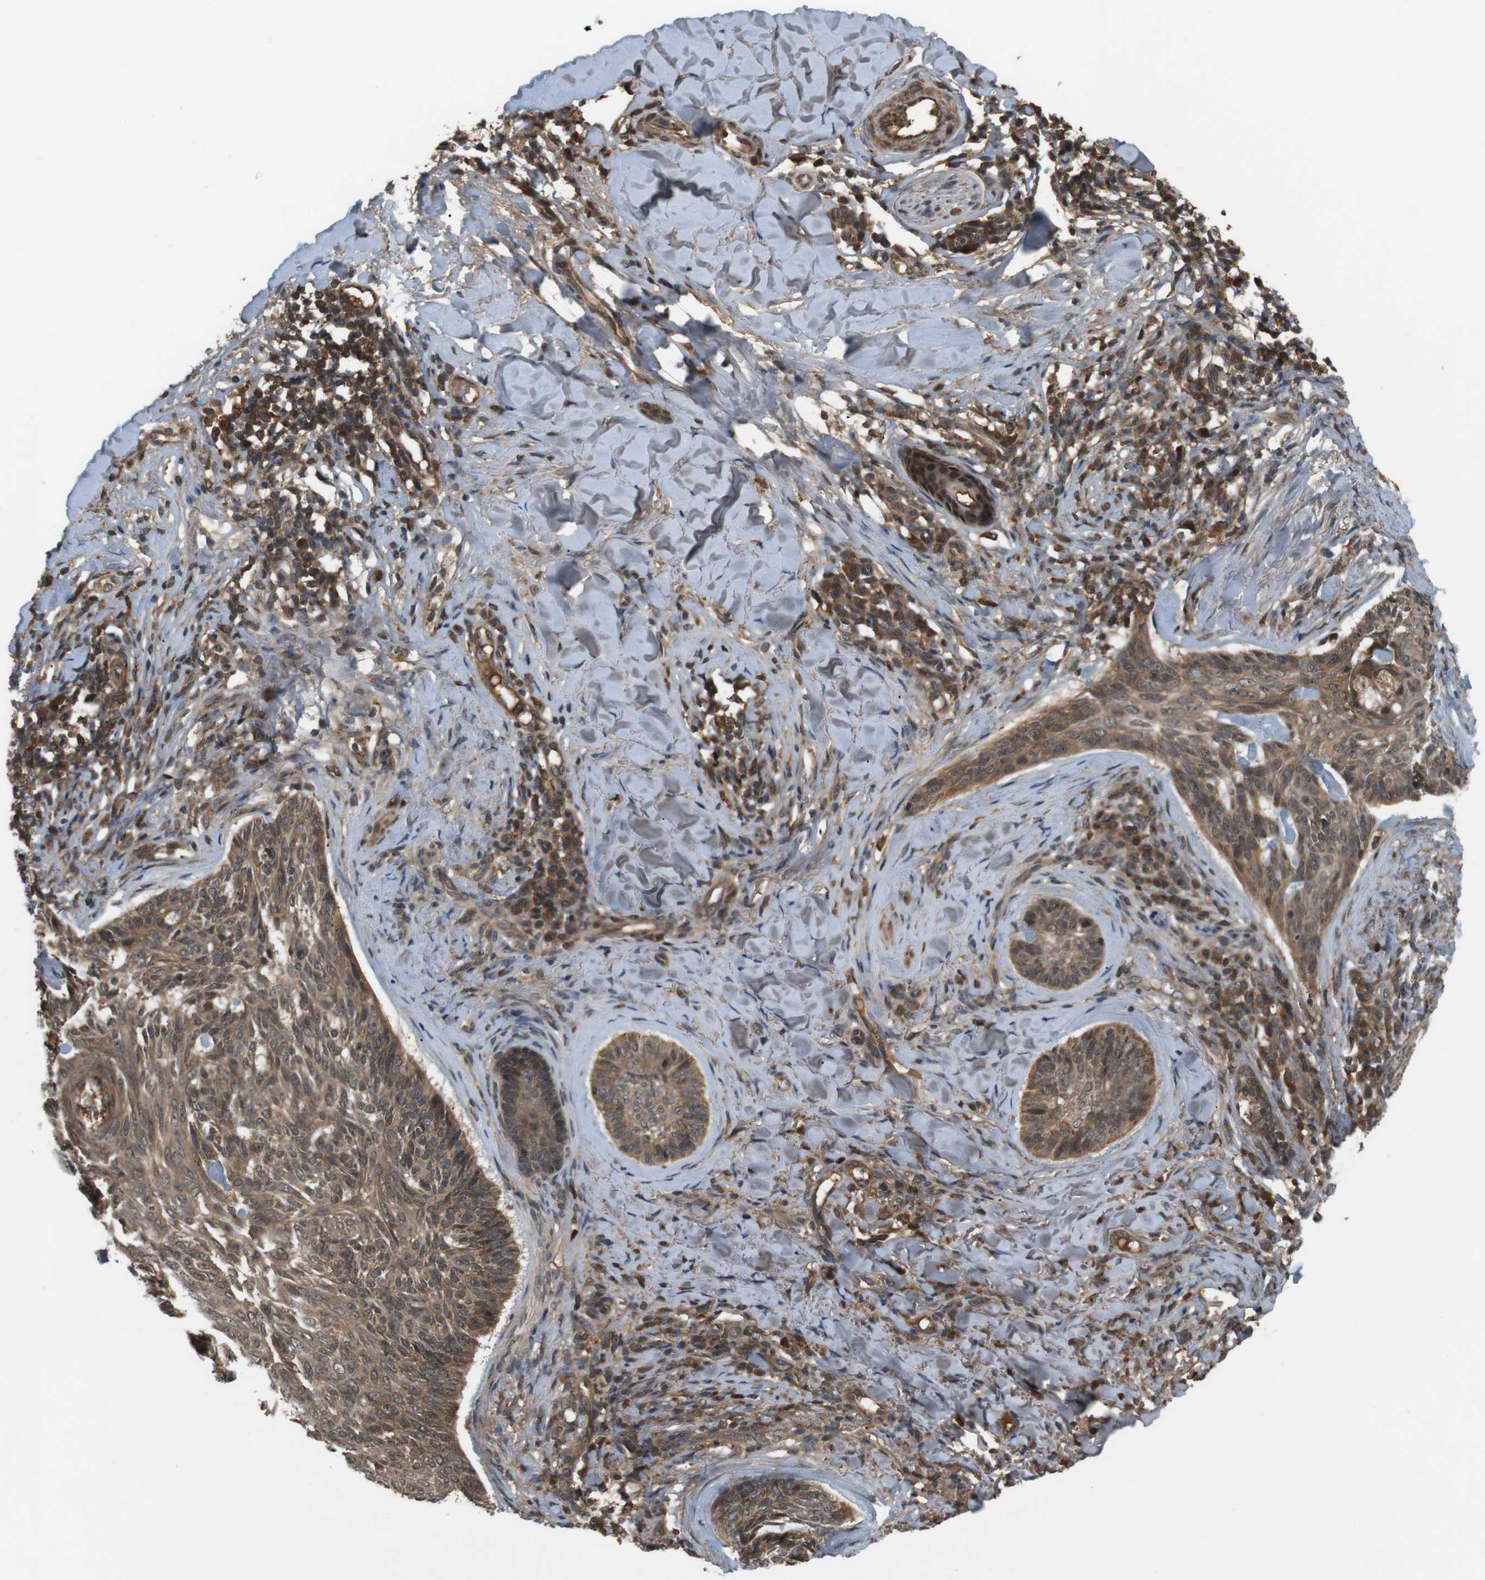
{"staining": {"intensity": "moderate", "quantity": ">75%", "location": "cytoplasmic/membranous"}, "tissue": "skin cancer", "cell_type": "Tumor cells", "image_type": "cancer", "snomed": [{"axis": "morphology", "description": "Basal cell carcinoma"}, {"axis": "topography", "description": "Skin"}], "caption": "Moderate cytoplasmic/membranous staining for a protein is appreciated in about >75% of tumor cells of skin cancer using immunohistochemistry.", "gene": "NFKBIE", "patient": {"sex": "male", "age": 43}}